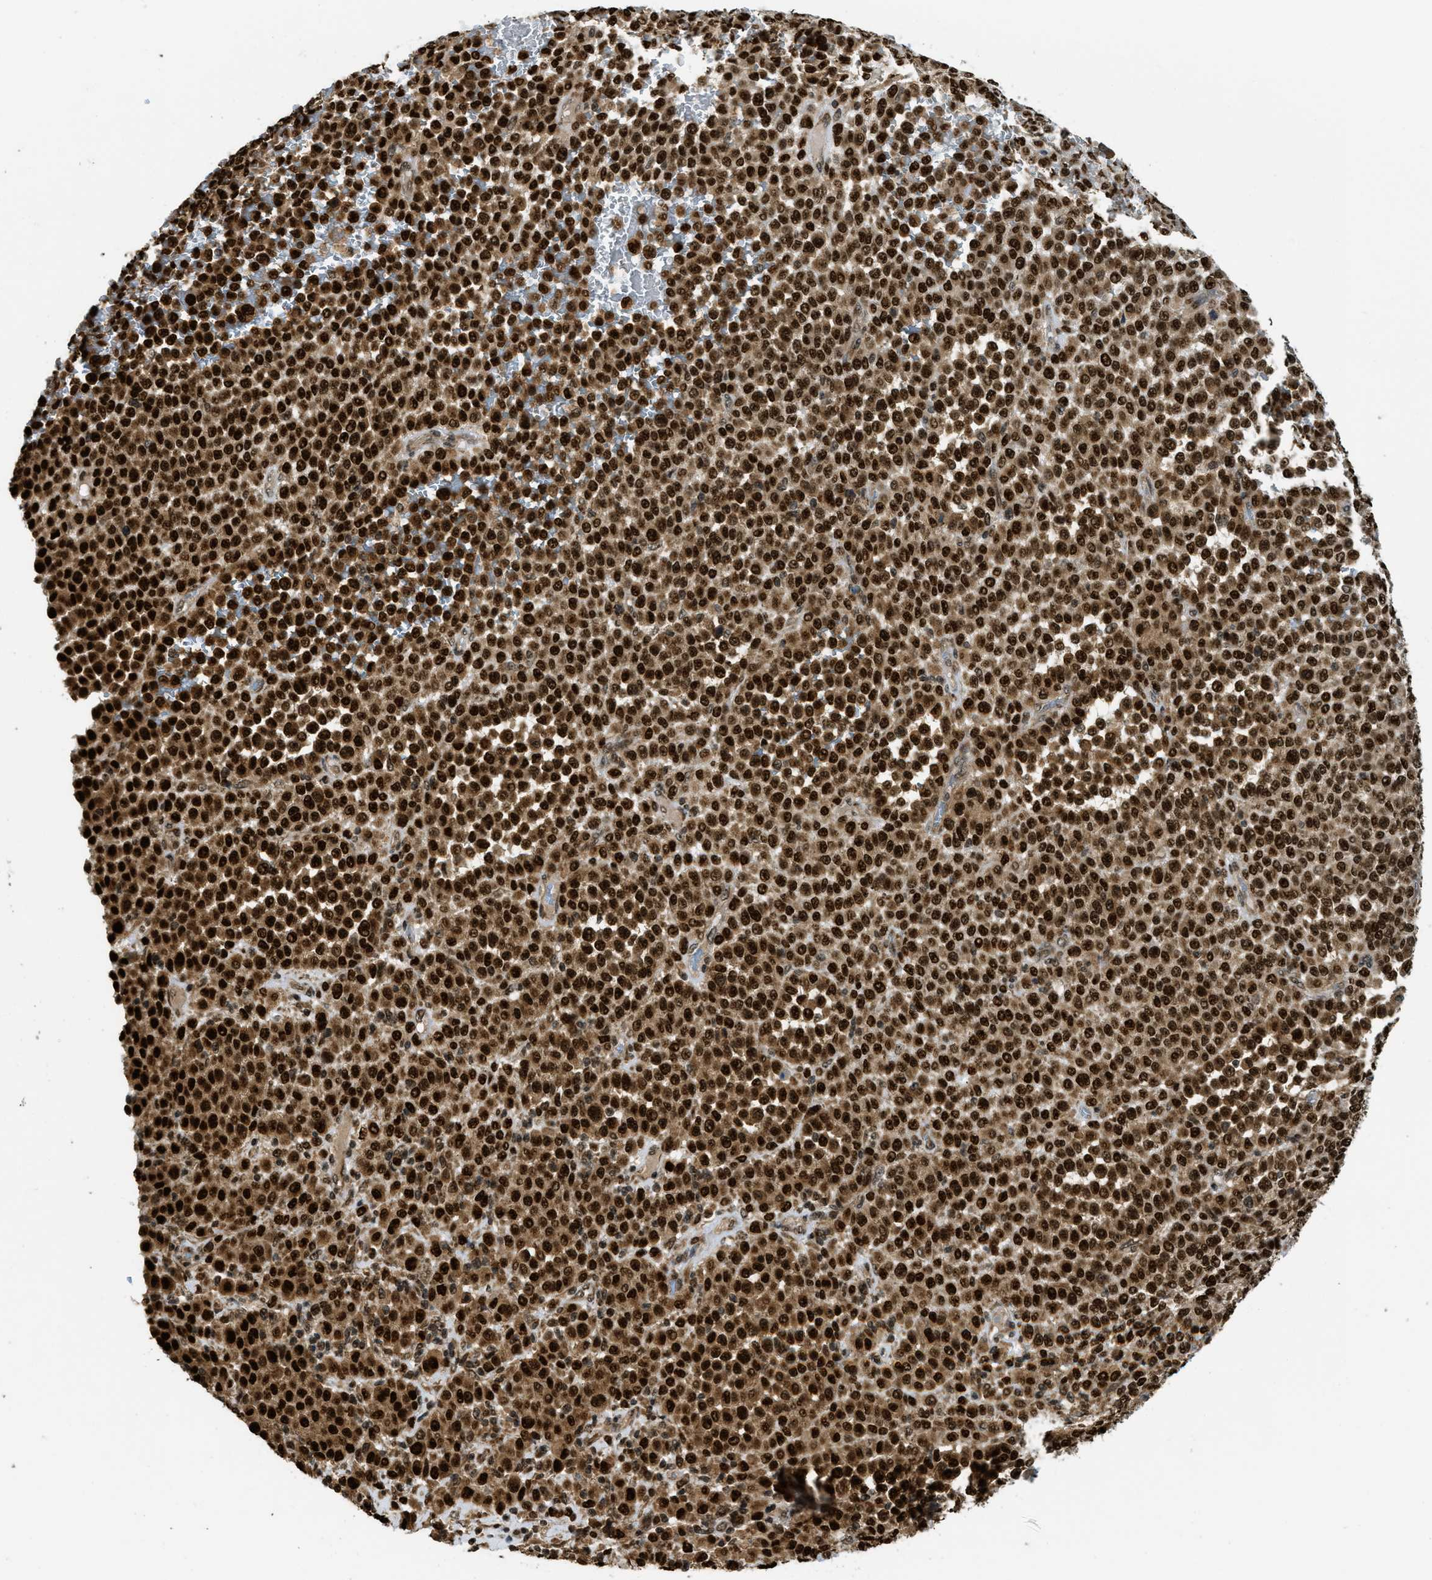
{"staining": {"intensity": "strong", "quantity": ">75%", "location": "cytoplasmic/membranous,nuclear"}, "tissue": "melanoma", "cell_type": "Tumor cells", "image_type": "cancer", "snomed": [{"axis": "morphology", "description": "Malignant melanoma, Metastatic site"}, {"axis": "topography", "description": "Pancreas"}], "caption": "The immunohistochemical stain labels strong cytoplasmic/membranous and nuclear positivity in tumor cells of malignant melanoma (metastatic site) tissue.", "gene": "TACC1", "patient": {"sex": "female", "age": 30}}